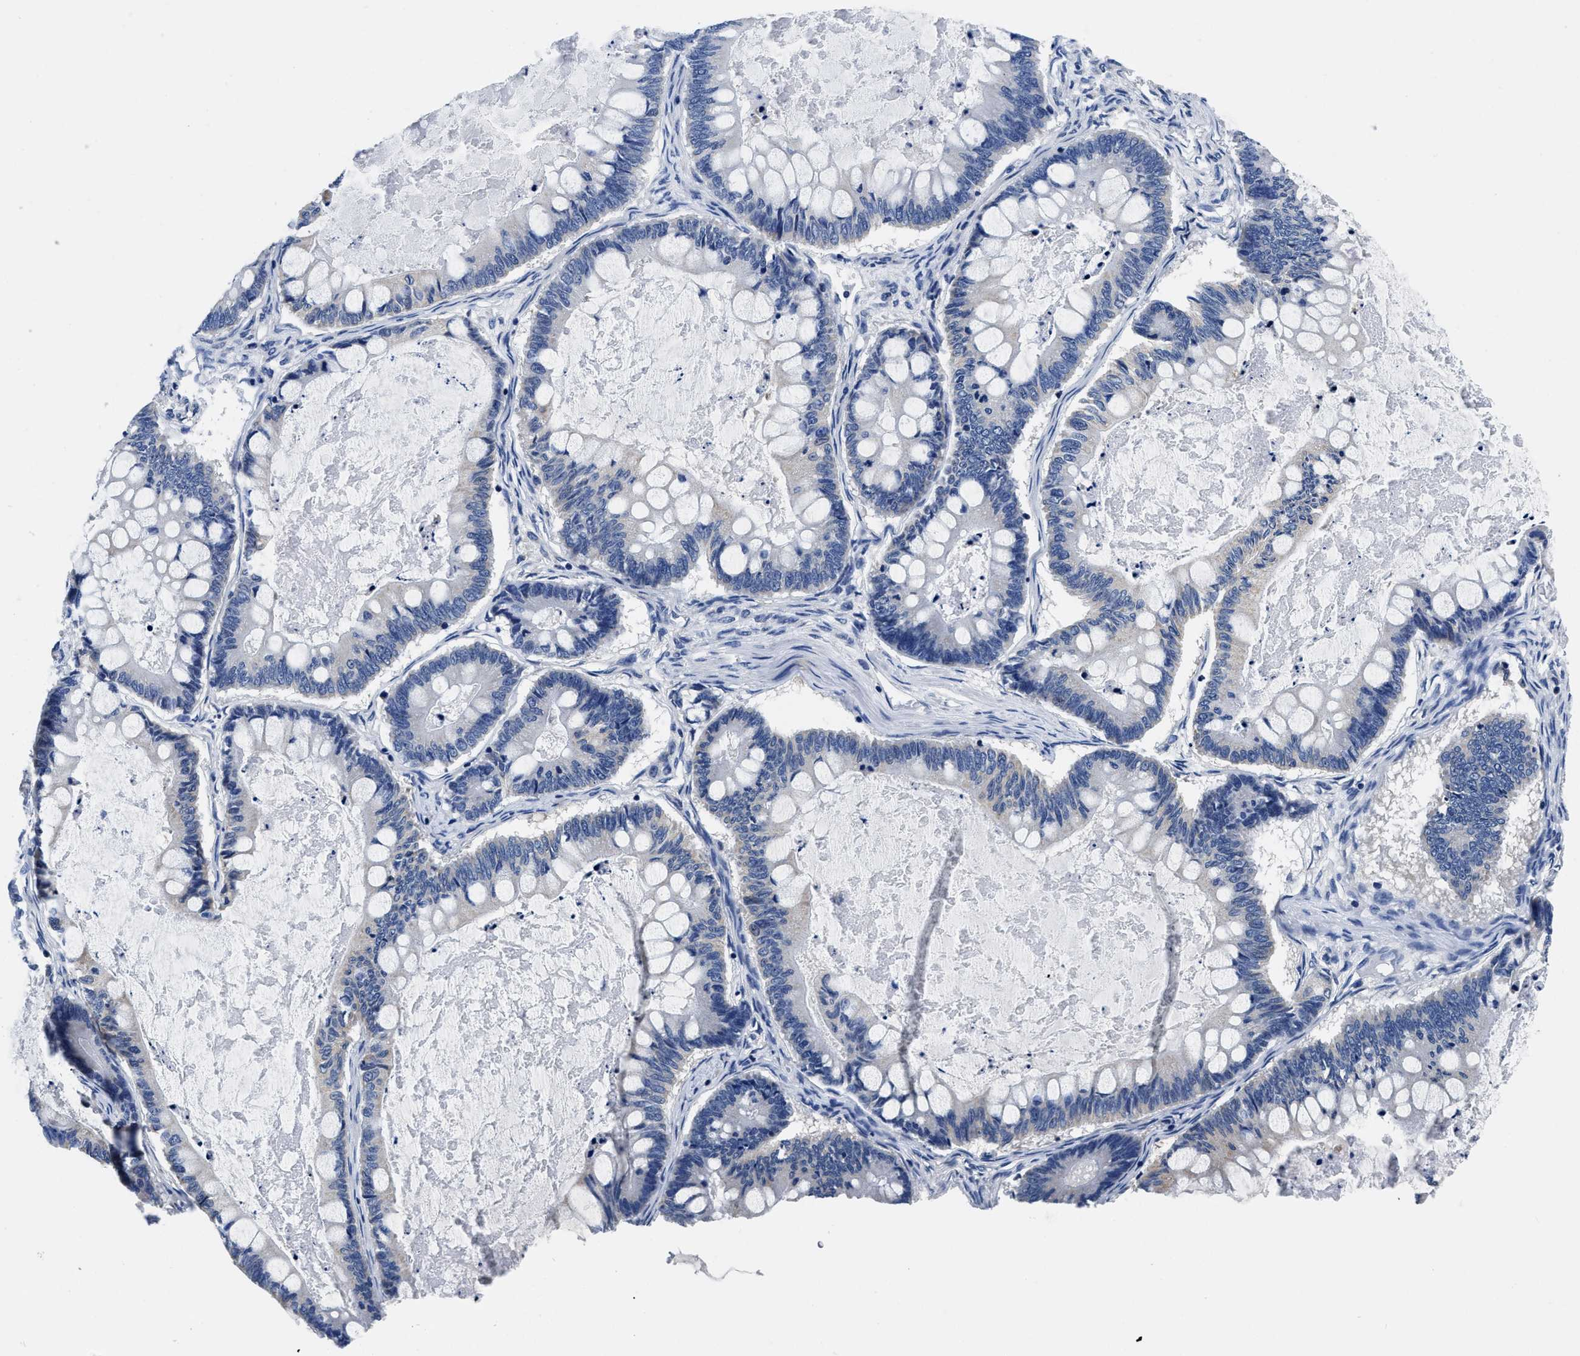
{"staining": {"intensity": "negative", "quantity": "none", "location": "none"}, "tissue": "ovarian cancer", "cell_type": "Tumor cells", "image_type": "cancer", "snomed": [{"axis": "morphology", "description": "Cystadenocarcinoma, mucinous, NOS"}, {"axis": "topography", "description": "Ovary"}], "caption": "The image demonstrates no staining of tumor cells in ovarian cancer (mucinous cystadenocarcinoma).", "gene": "SLC35F1", "patient": {"sex": "female", "age": 61}}